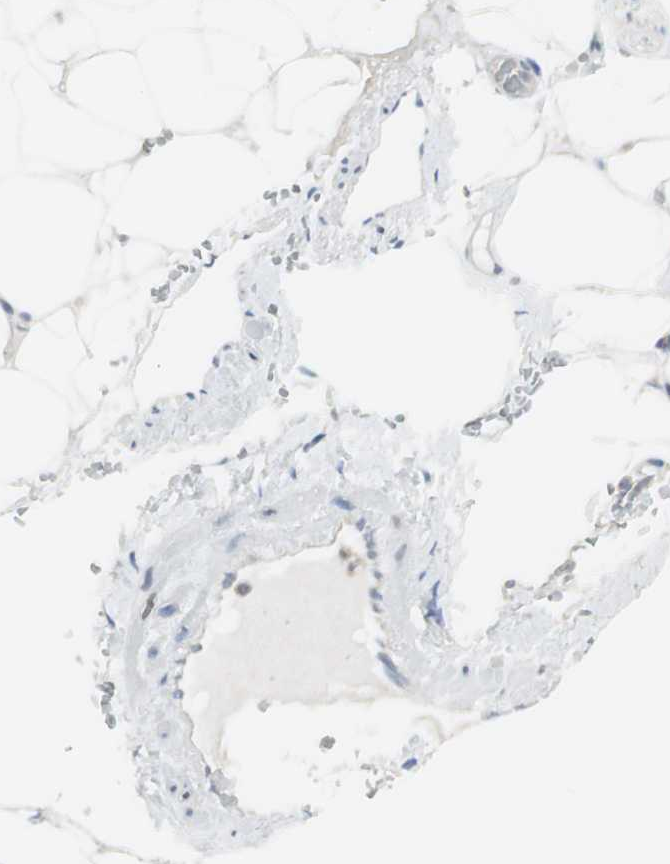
{"staining": {"intensity": "negative", "quantity": "none", "location": "none"}, "tissue": "adipose tissue", "cell_type": "Adipocytes", "image_type": "normal", "snomed": [{"axis": "morphology", "description": "Normal tissue, NOS"}, {"axis": "topography", "description": "Peripheral nerve tissue"}], "caption": "The micrograph shows no significant expression in adipocytes of adipose tissue. Brightfield microscopy of IHC stained with DAB (brown) and hematoxylin (blue), captured at high magnification.", "gene": "SLC9A3R1", "patient": {"sex": "male", "age": 70}}